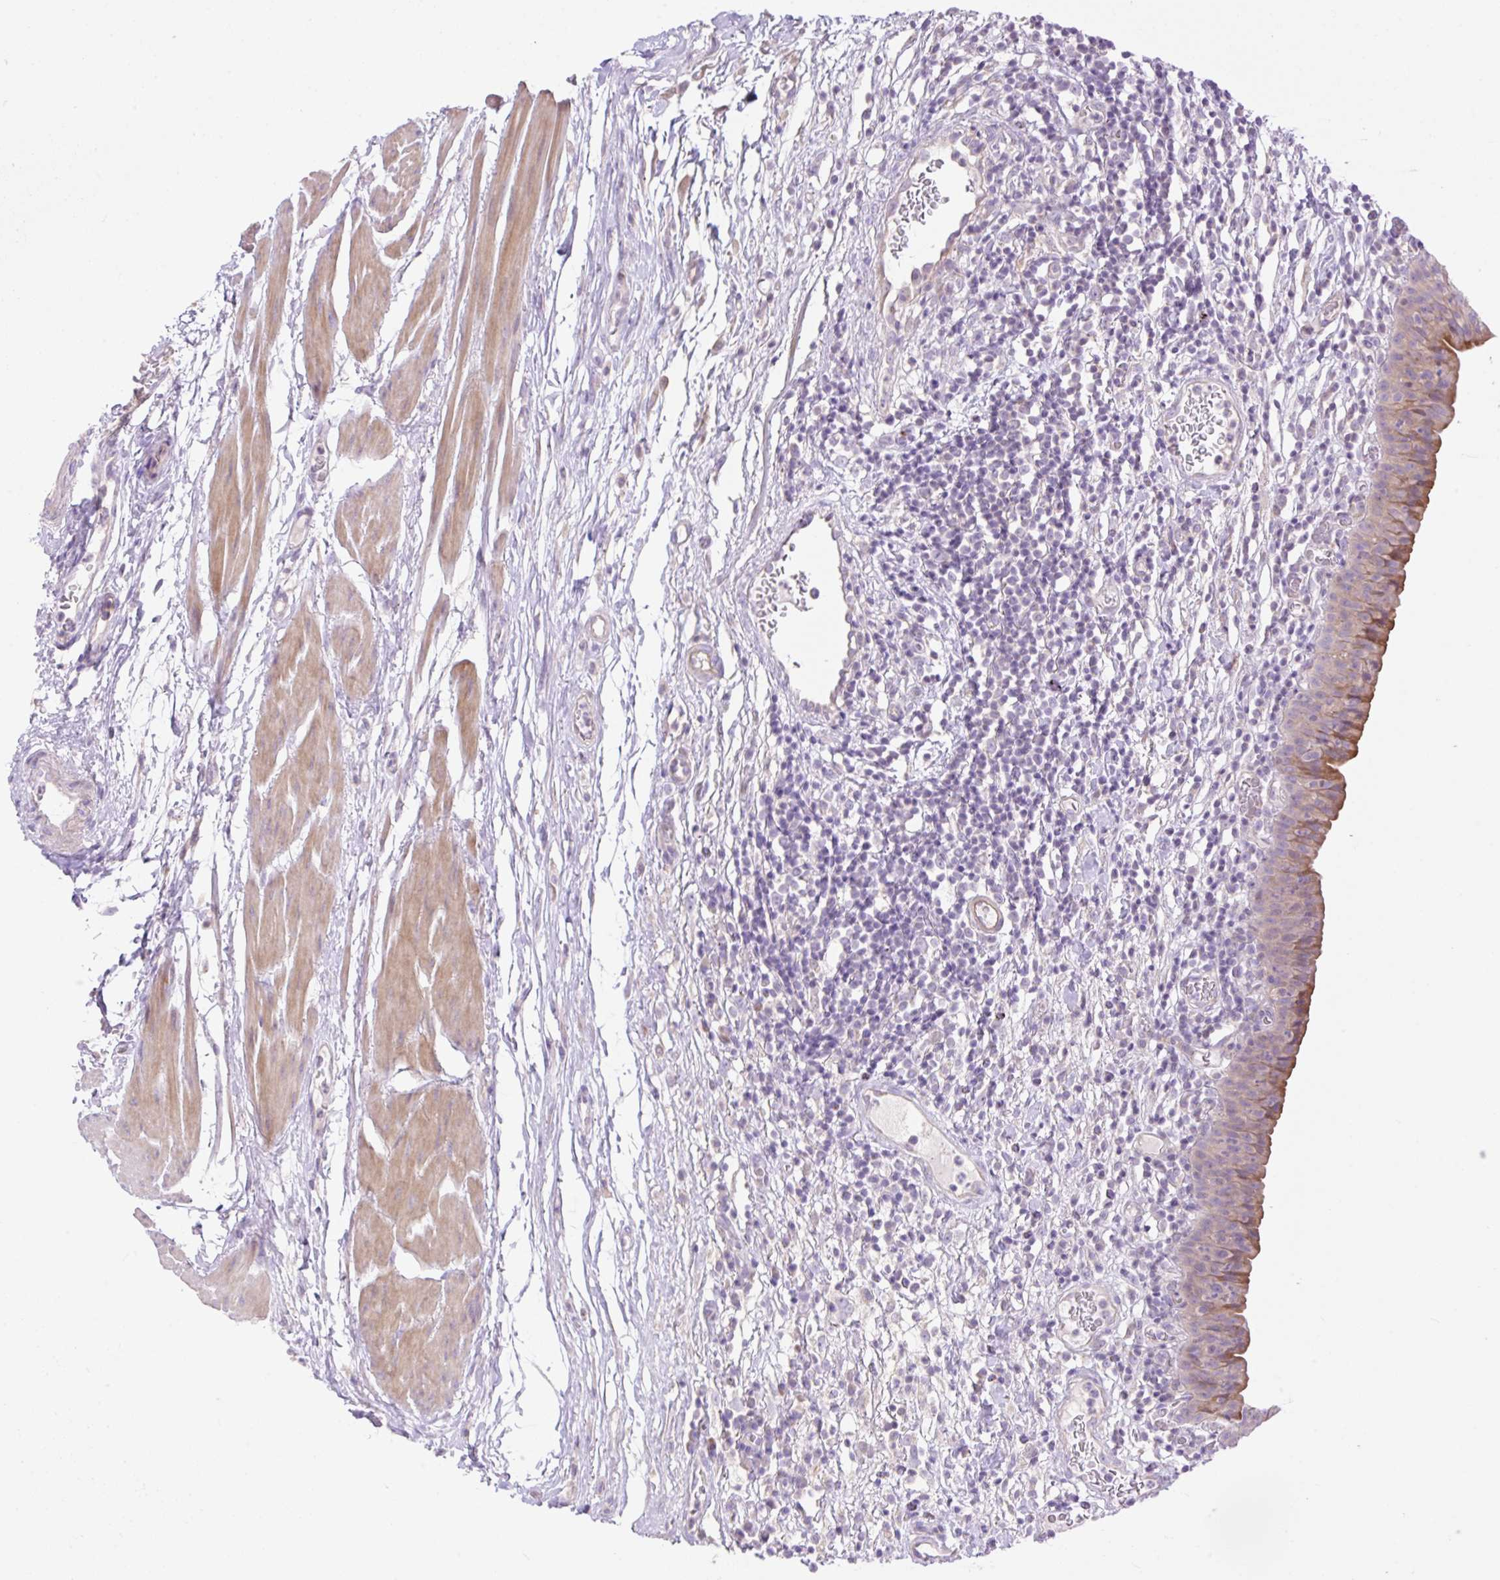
{"staining": {"intensity": "moderate", "quantity": "<25%", "location": "cytoplasmic/membranous"}, "tissue": "urinary bladder", "cell_type": "Urothelial cells", "image_type": "normal", "snomed": [{"axis": "morphology", "description": "Normal tissue, NOS"}, {"axis": "morphology", "description": "Inflammation, NOS"}, {"axis": "topography", "description": "Urinary bladder"}], "caption": "Immunohistochemical staining of unremarkable human urinary bladder reveals moderate cytoplasmic/membranous protein staining in about <25% of urothelial cells. (IHC, brightfield microscopy, high magnification).", "gene": "VPS25", "patient": {"sex": "male", "age": 57}}